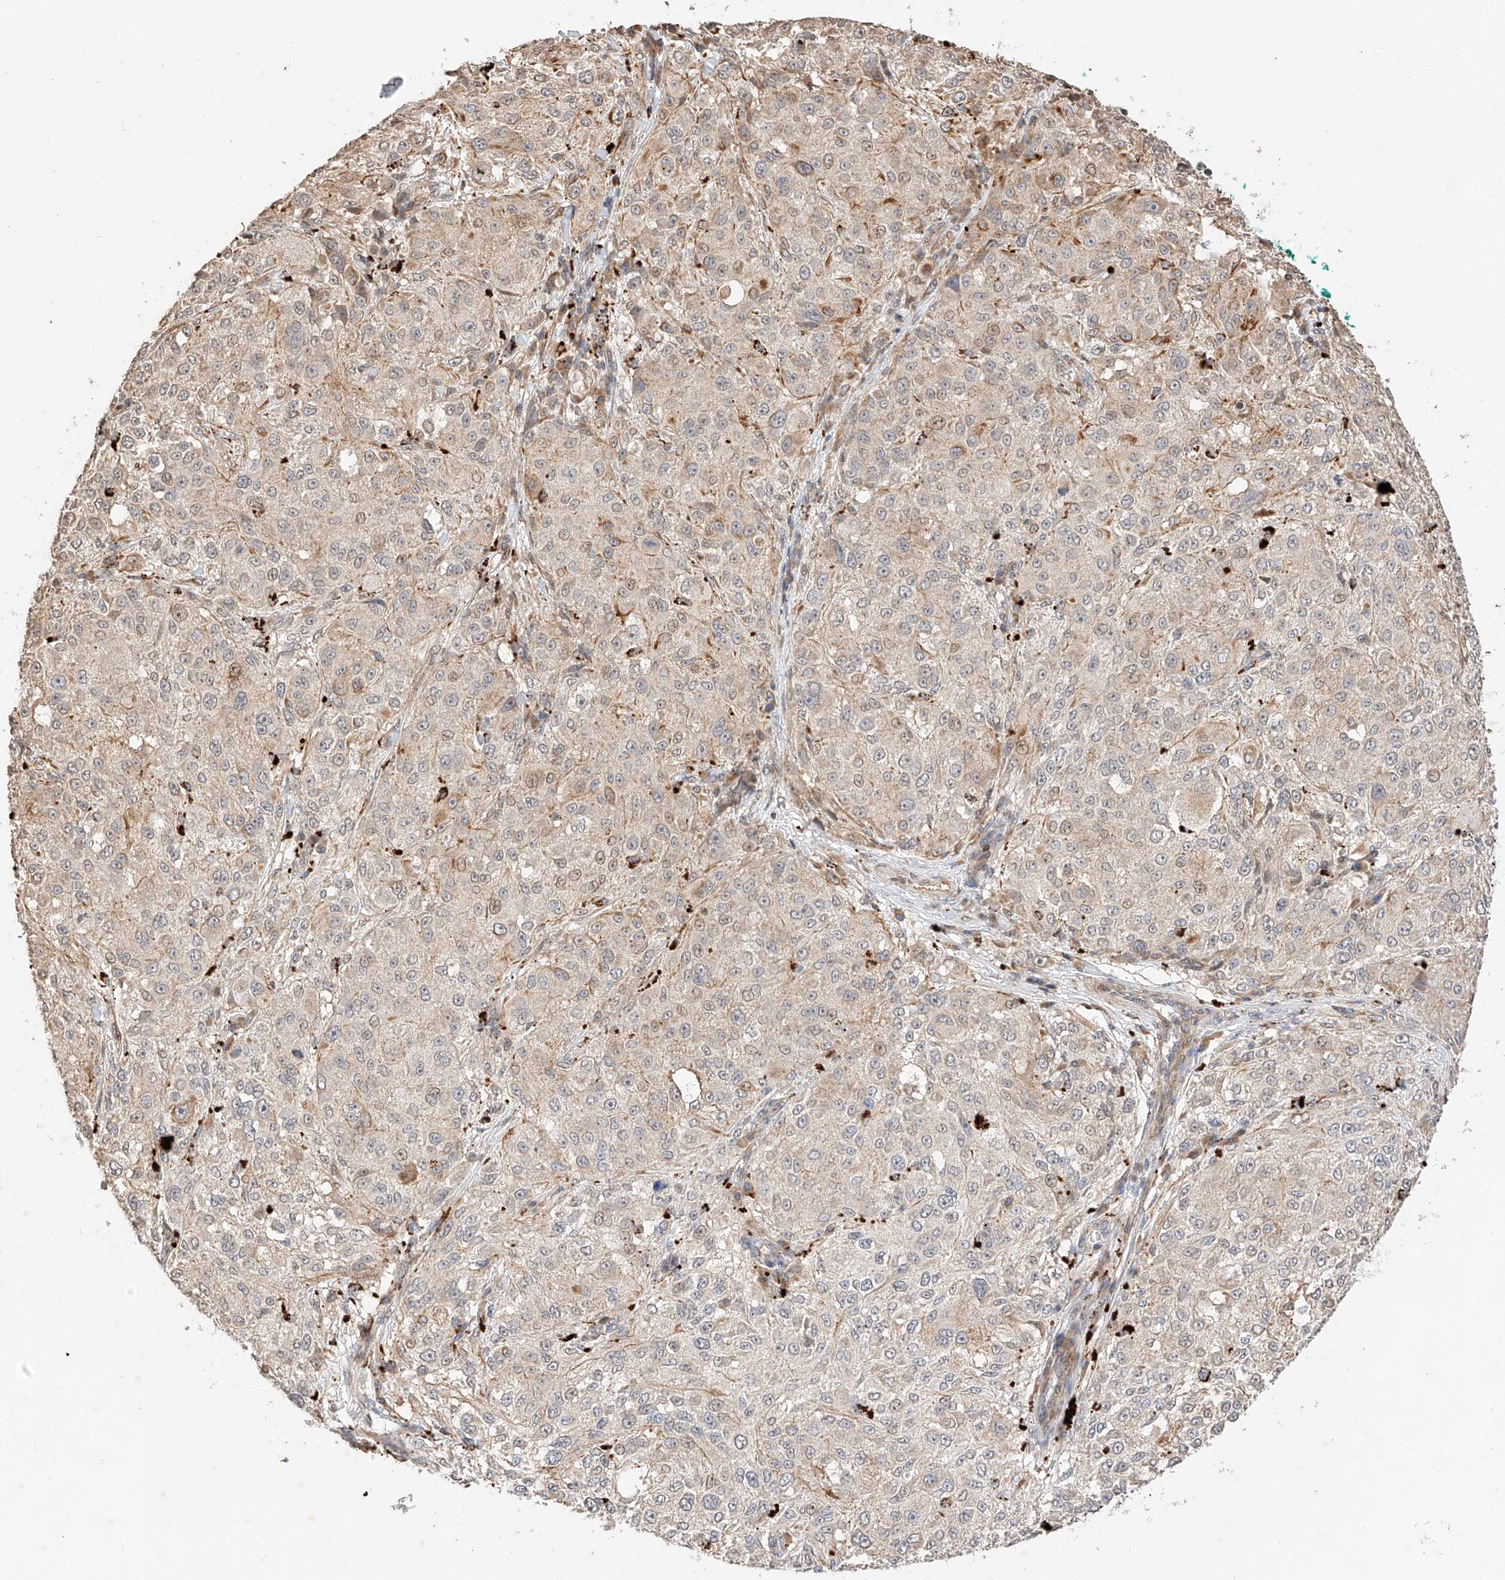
{"staining": {"intensity": "weak", "quantity": "<25%", "location": "cytoplasmic/membranous"}, "tissue": "melanoma", "cell_type": "Tumor cells", "image_type": "cancer", "snomed": [{"axis": "morphology", "description": "Necrosis, NOS"}, {"axis": "morphology", "description": "Malignant melanoma, NOS"}, {"axis": "topography", "description": "Skin"}], "caption": "Malignant melanoma stained for a protein using IHC displays no staining tumor cells.", "gene": "SUSD6", "patient": {"sex": "female", "age": 87}}